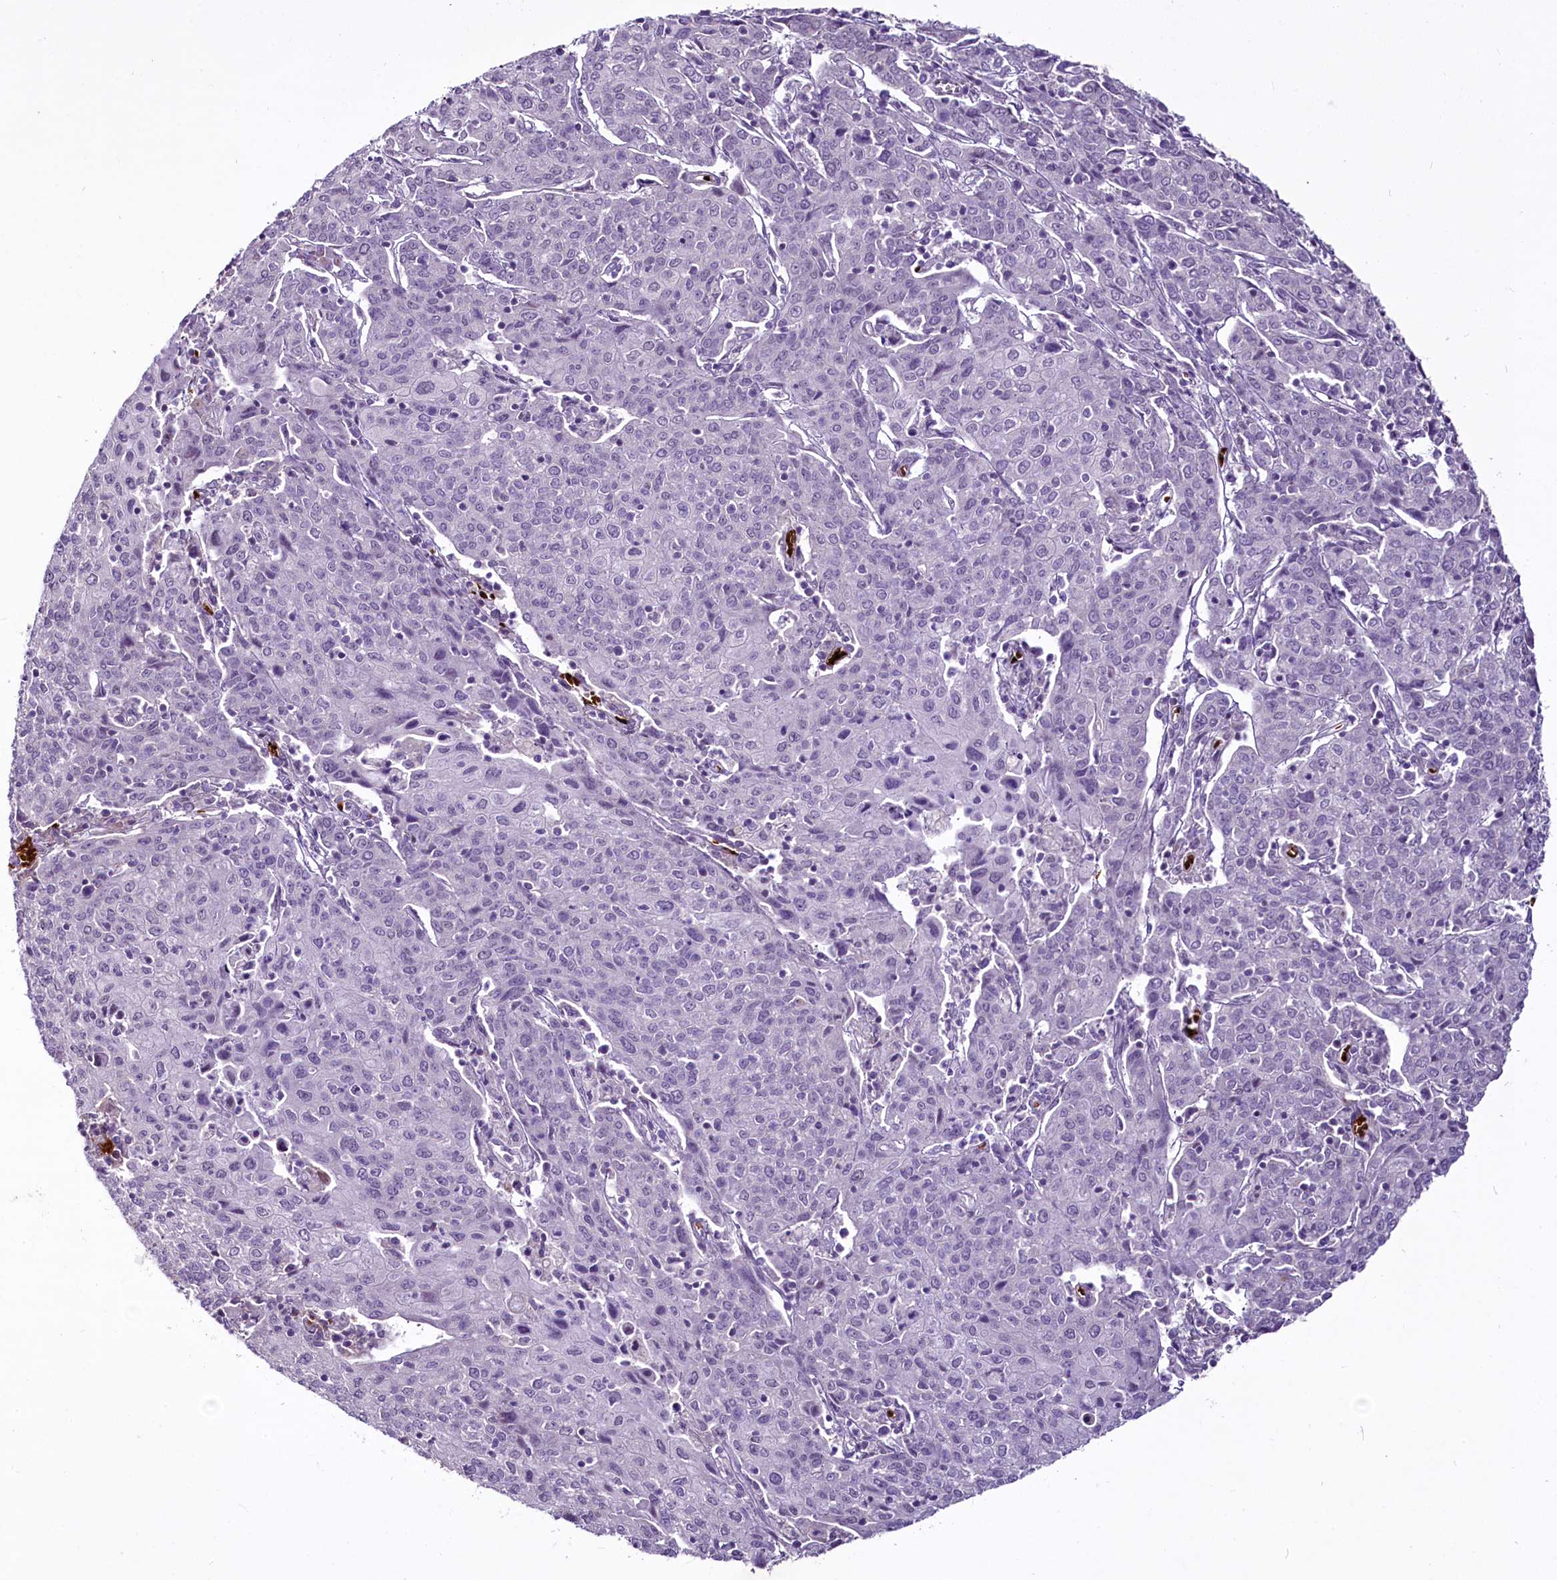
{"staining": {"intensity": "negative", "quantity": "none", "location": "none"}, "tissue": "cervical cancer", "cell_type": "Tumor cells", "image_type": "cancer", "snomed": [{"axis": "morphology", "description": "Squamous cell carcinoma, NOS"}, {"axis": "topography", "description": "Cervix"}], "caption": "An image of squamous cell carcinoma (cervical) stained for a protein exhibits no brown staining in tumor cells.", "gene": "SUSD3", "patient": {"sex": "female", "age": 67}}